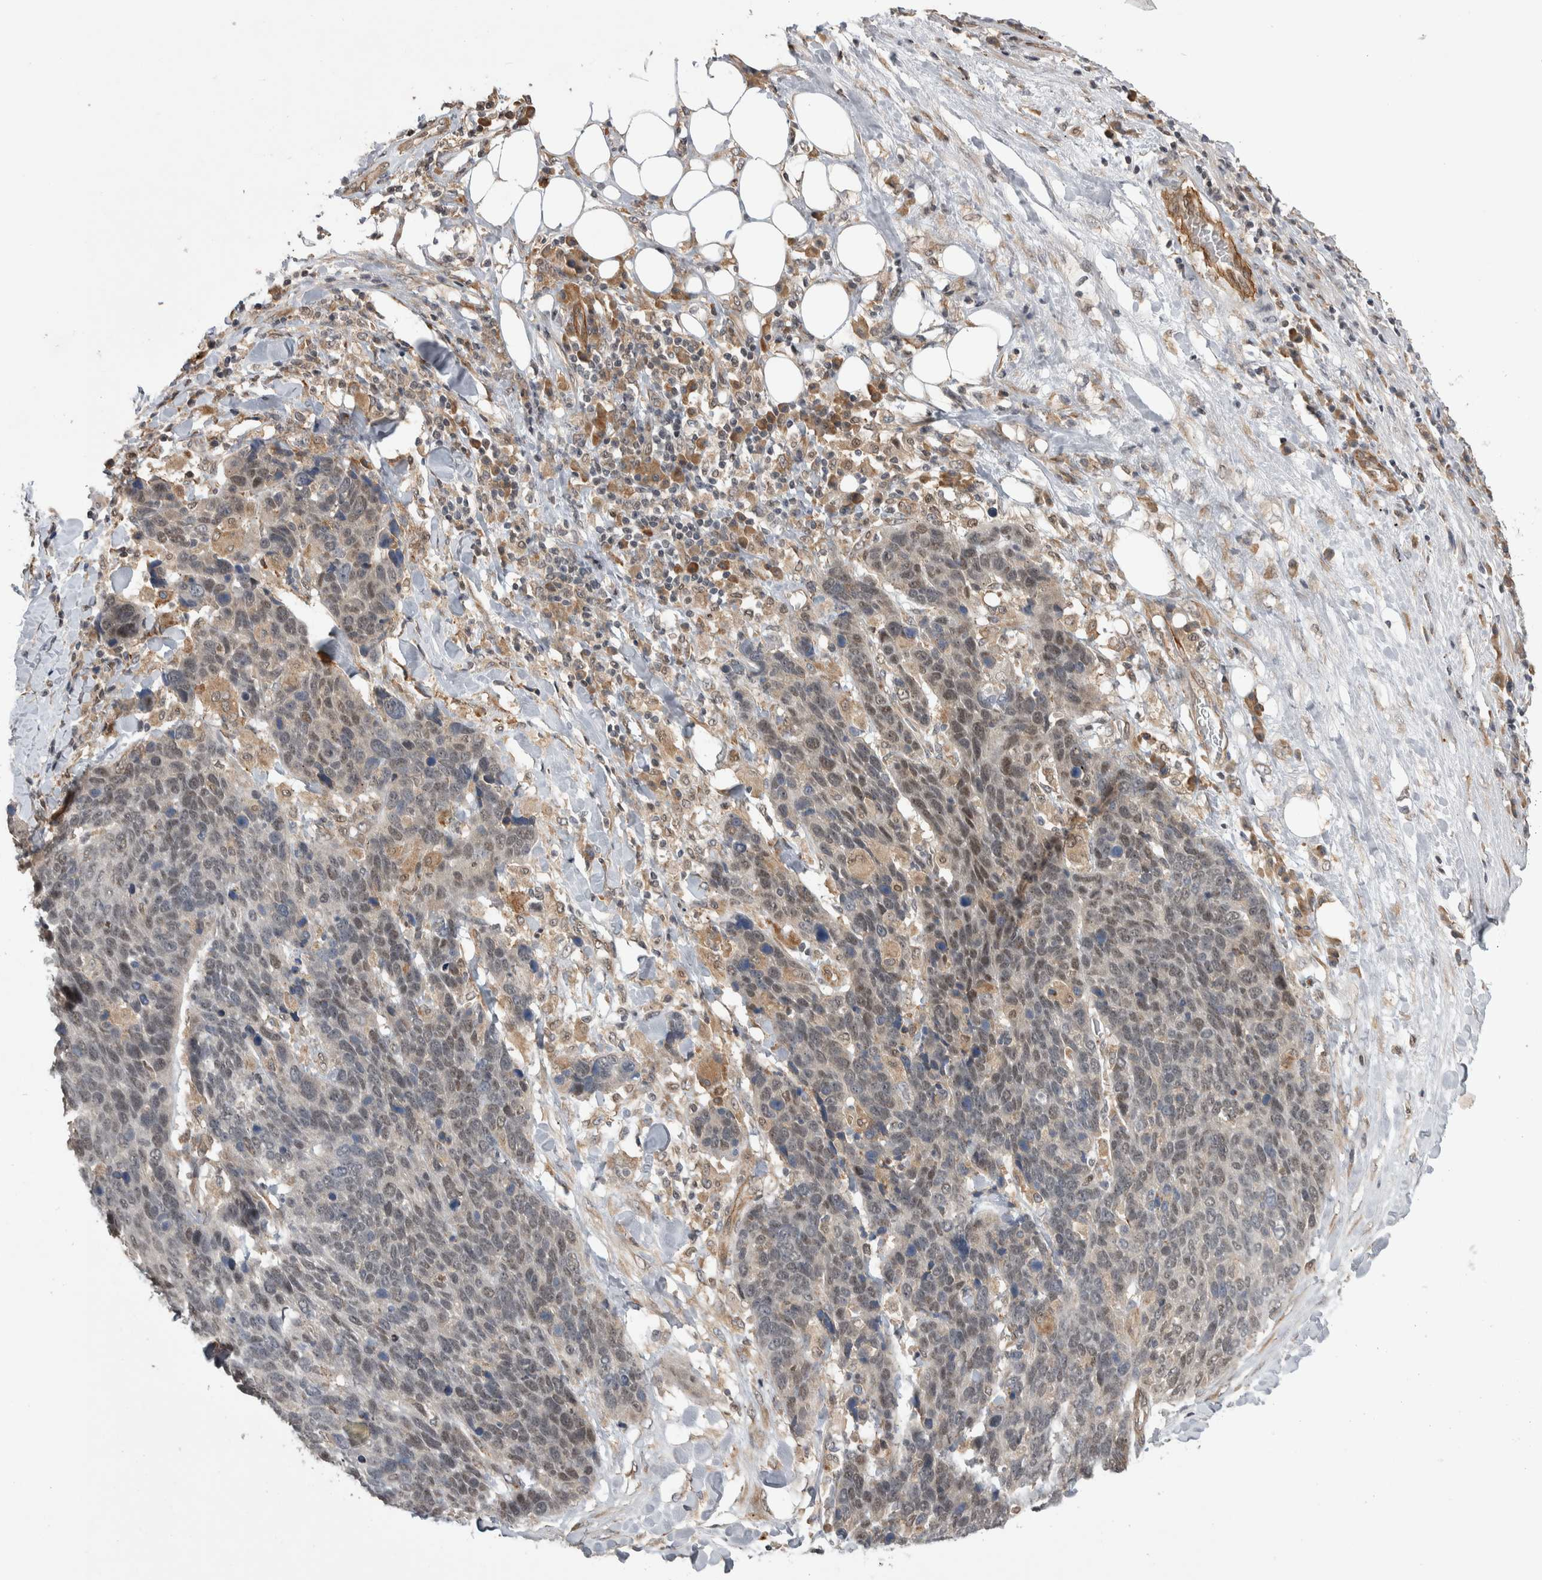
{"staining": {"intensity": "weak", "quantity": "<25%", "location": "nuclear"}, "tissue": "lung cancer", "cell_type": "Tumor cells", "image_type": "cancer", "snomed": [{"axis": "morphology", "description": "Squamous cell carcinoma, NOS"}, {"axis": "topography", "description": "Lung"}], "caption": "Human lung squamous cell carcinoma stained for a protein using immunohistochemistry (IHC) exhibits no staining in tumor cells.", "gene": "PRDM4", "patient": {"sex": "male", "age": 66}}